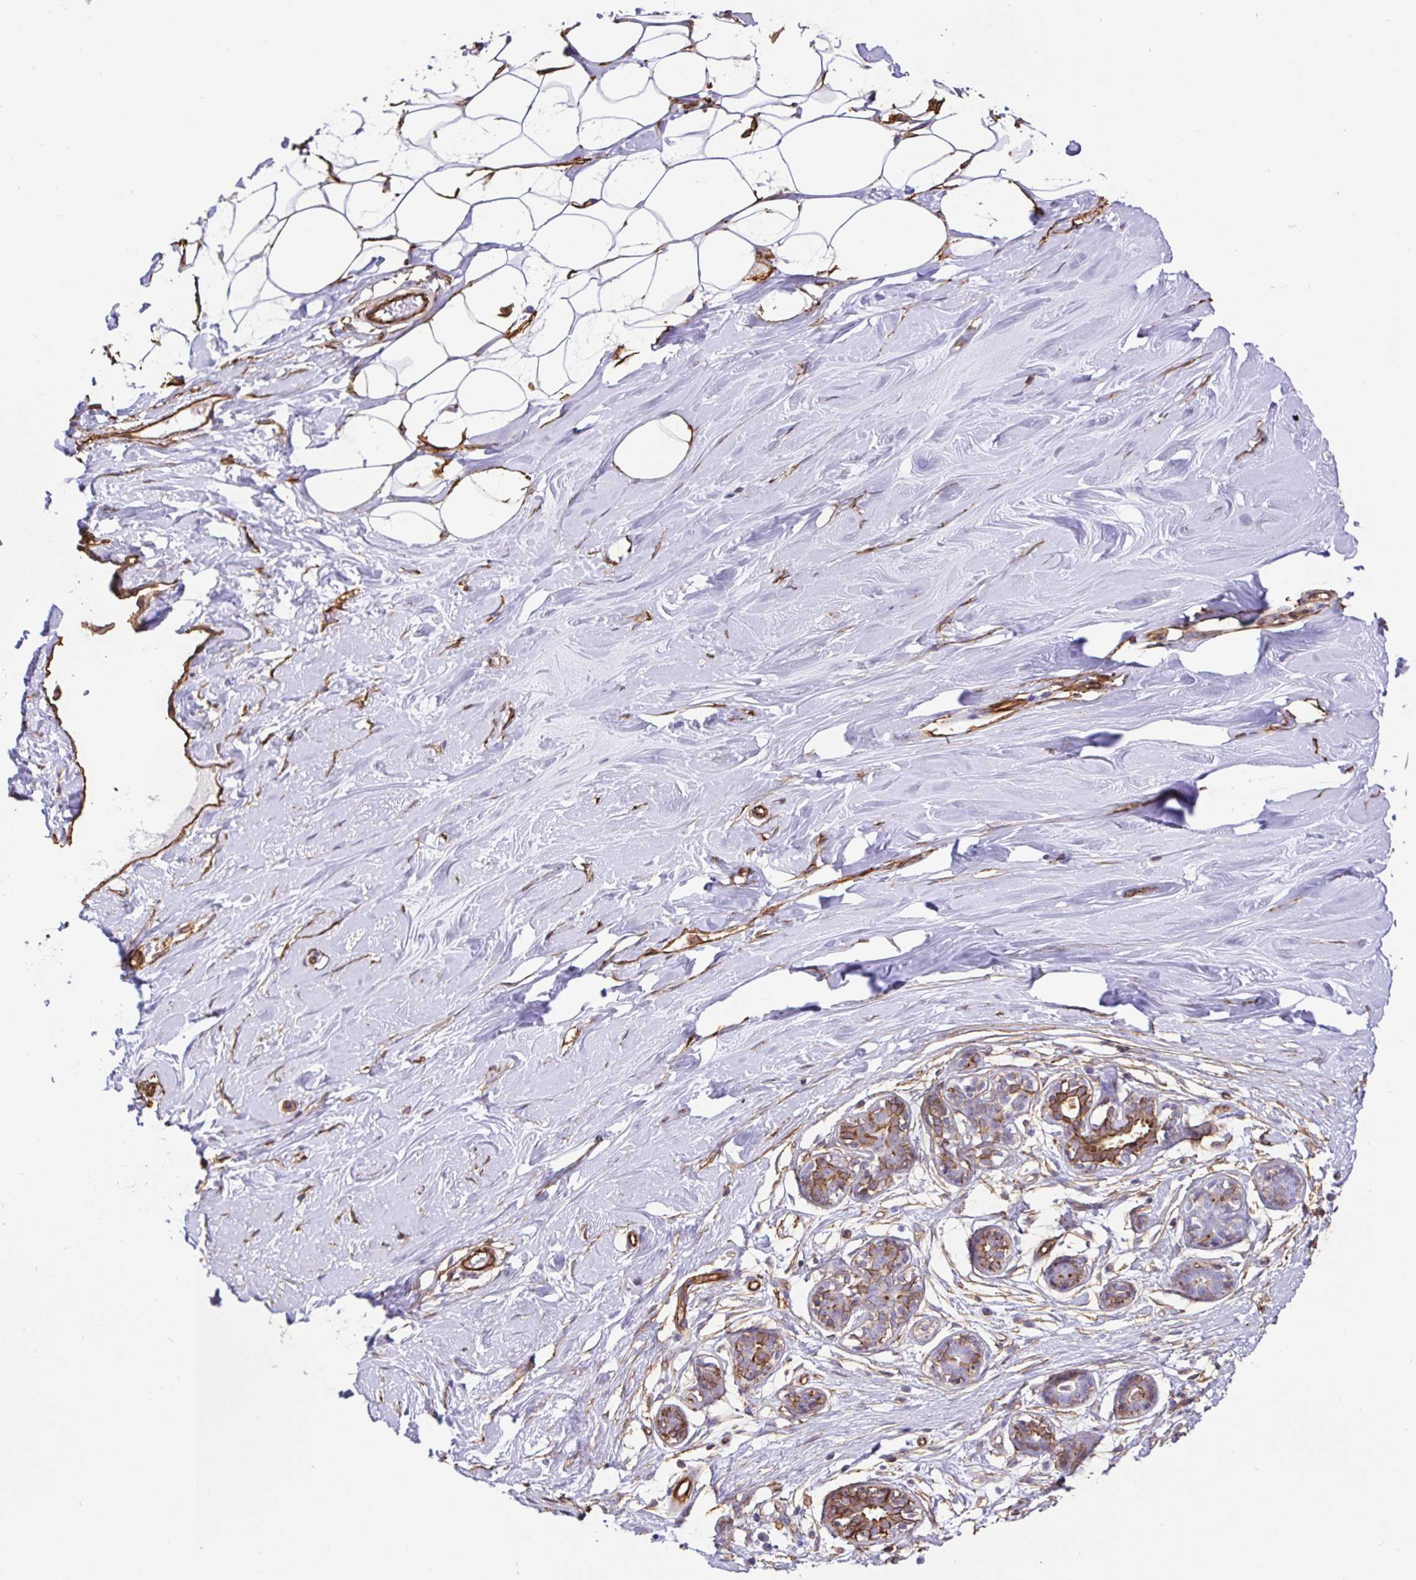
{"staining": {"intensity": "moderate", "quantity": "<25%", "location": "cytoplasmic/membranous"}, "tissue": "breast", "cell_type": "Adipocytes", "image_type": "normal", "snomed": [{"axis": "morphology", "description": "Normal tissue, NOS"}, {"axis": "topography", "description": "Breast"}], "caption": "About <25% of adipocytes in unremarkable breast reveal moderate cytoplasmic/membranous protein staining as visualized by brown immunohistochemical staining.", "gene": "ANXA2", "patient": {"sex": "female", "age": 27}}